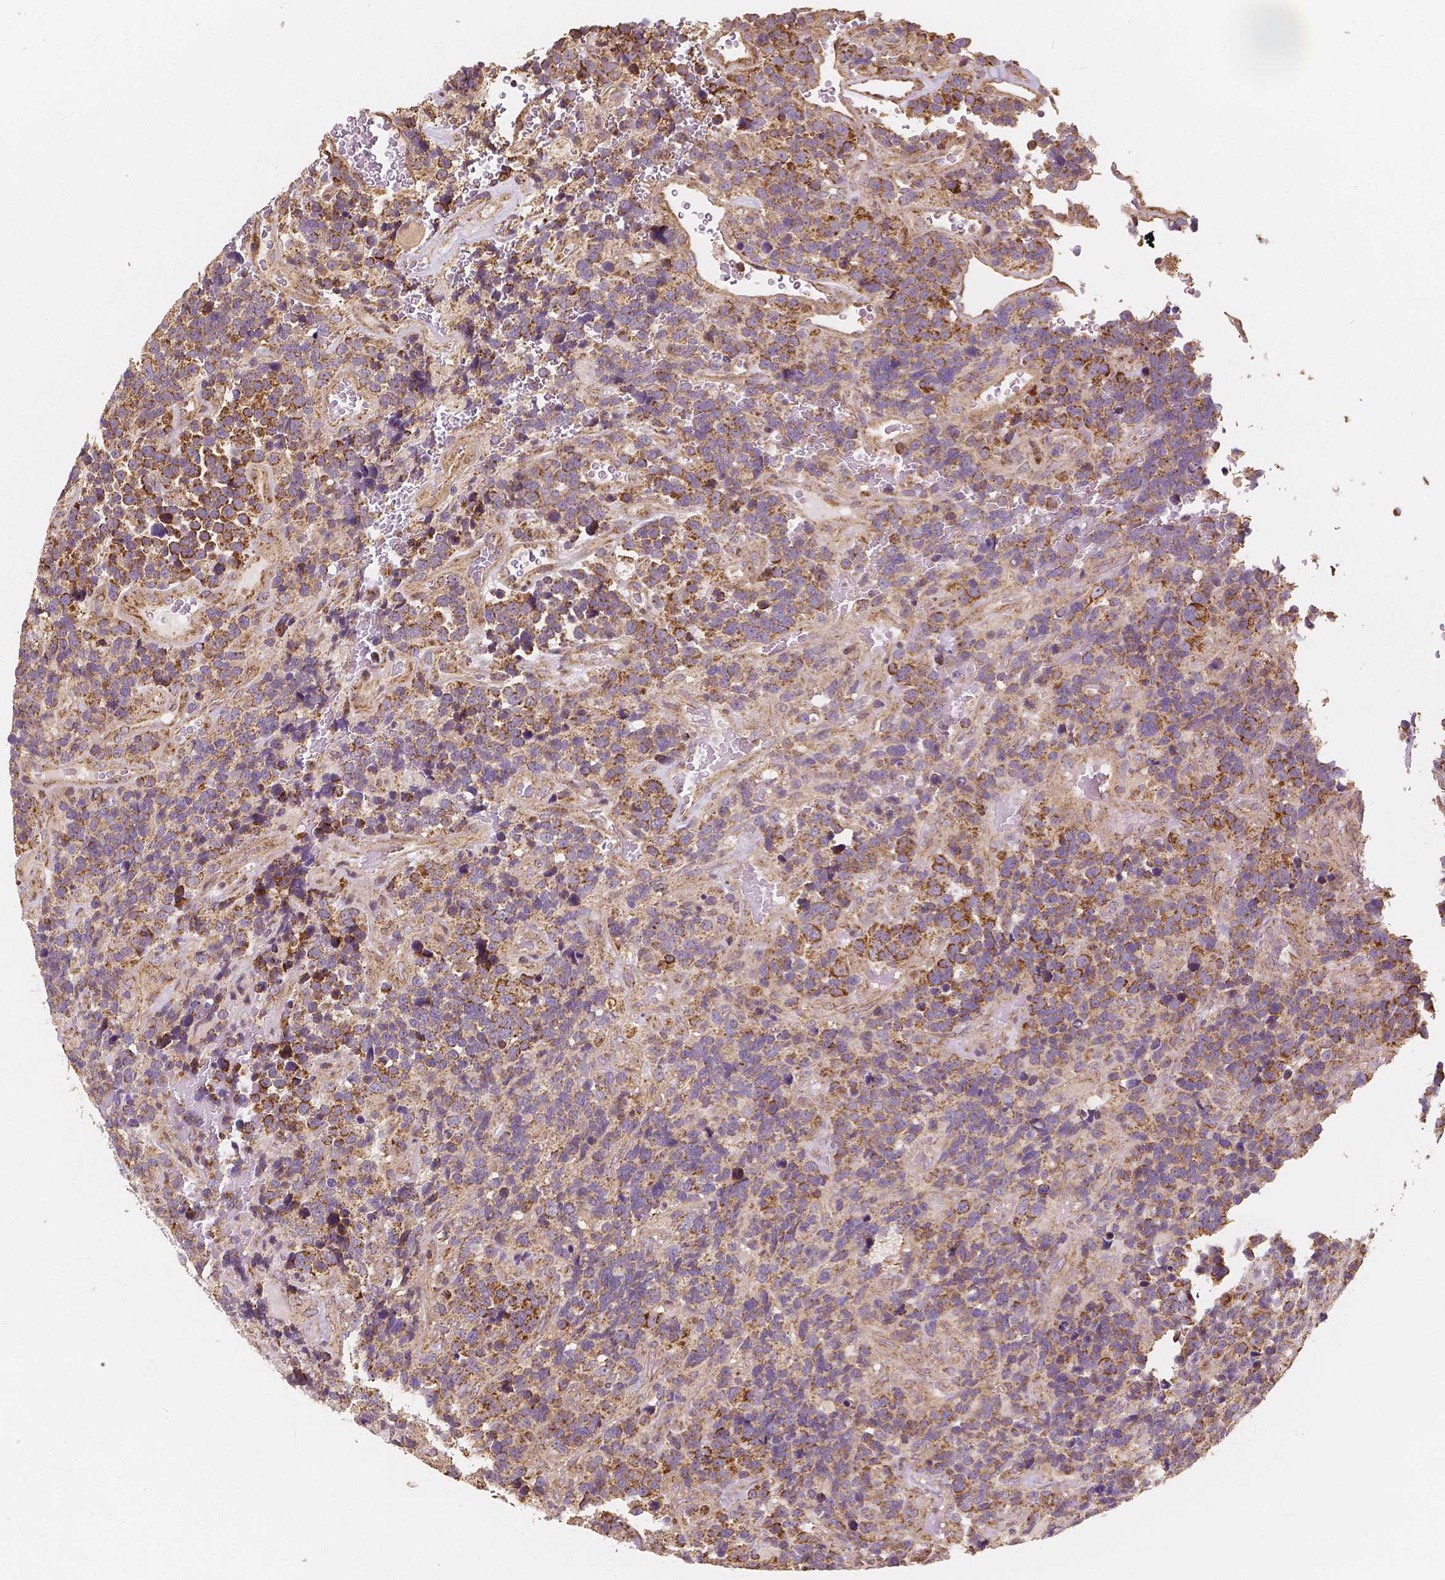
{"staining": {"intensity": "moderate", "quantity": ">75%", "location": "cytoplasmic/membranous"}, "tissue": "glioma", "cell_type": "Tumor cells", "image_type": "cancer", "snomed": [{"axis": "morphology", "description": "Glioma, malignant, High grade"}, {"axis": "topography", "description": "Brain"}], "caption": "This is an image of immunohistochemistry staining of glioma, which shows moderate positivity in the cytoplasmic/membranous of tumor cells.", "gene": "PEX26", "patient": {"sex": "male", "age": 33}}